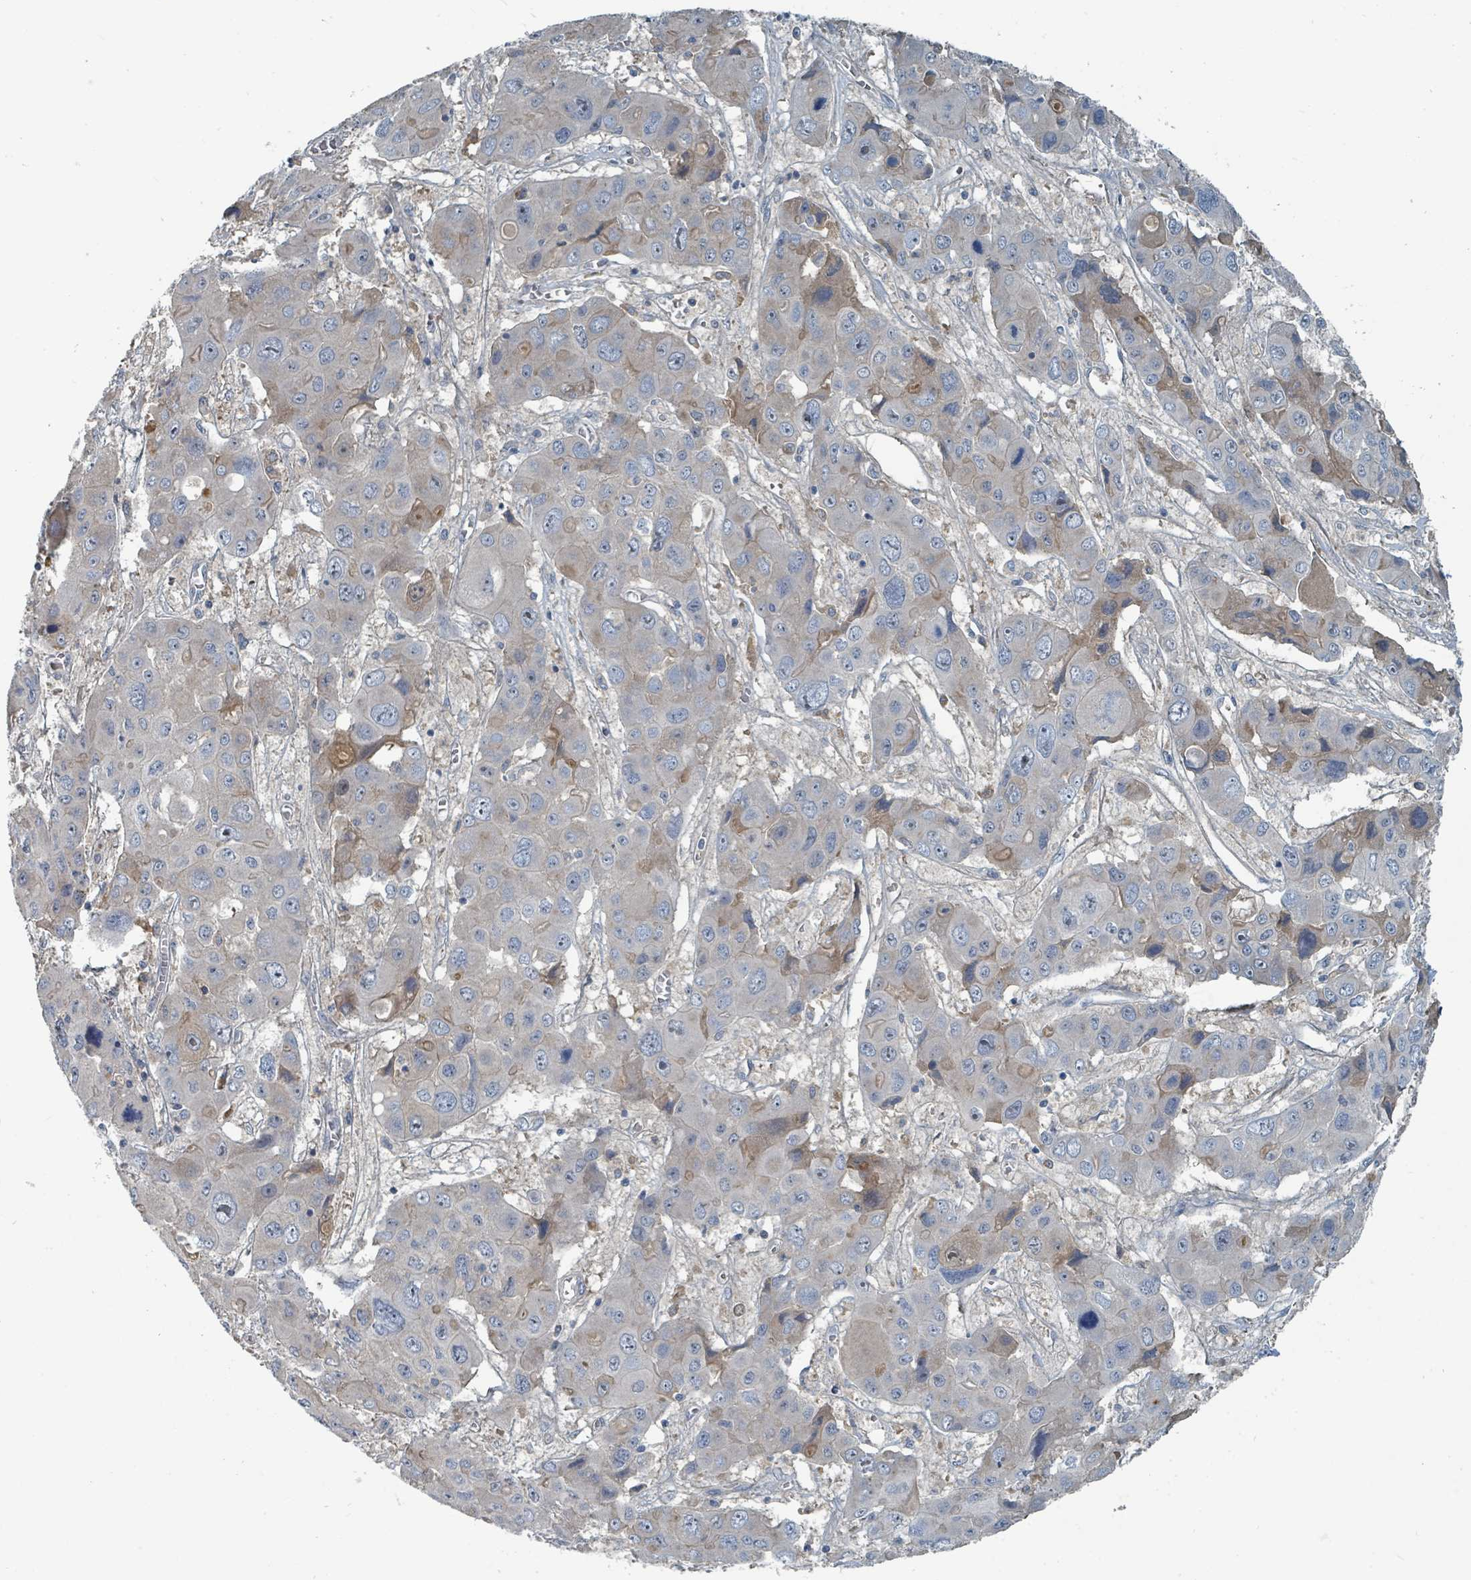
{"staining": {"intensity": "weak", "quantity": "<25%", "location": "cytoplasmic/membranous"}, "tissue": "liver cancer", "cell_type": "Tumor cells", "image_type": "cancer", "snomed": [{"axis": "morphology", "description": "Cholangiocarcinoma"}, {"axis": "topography", "description": "Liver"}], "caption": "Immunohistochemistry photomicrograph of neoplastic tissue: liver cholangiocarcinoma stained with DAB (3,3'-diaminobenzidine) demonstrates no significant protein positivity in tumor cells.", "gene": "SLC44A5", "patient": {"sex": "male", "age": 67}}